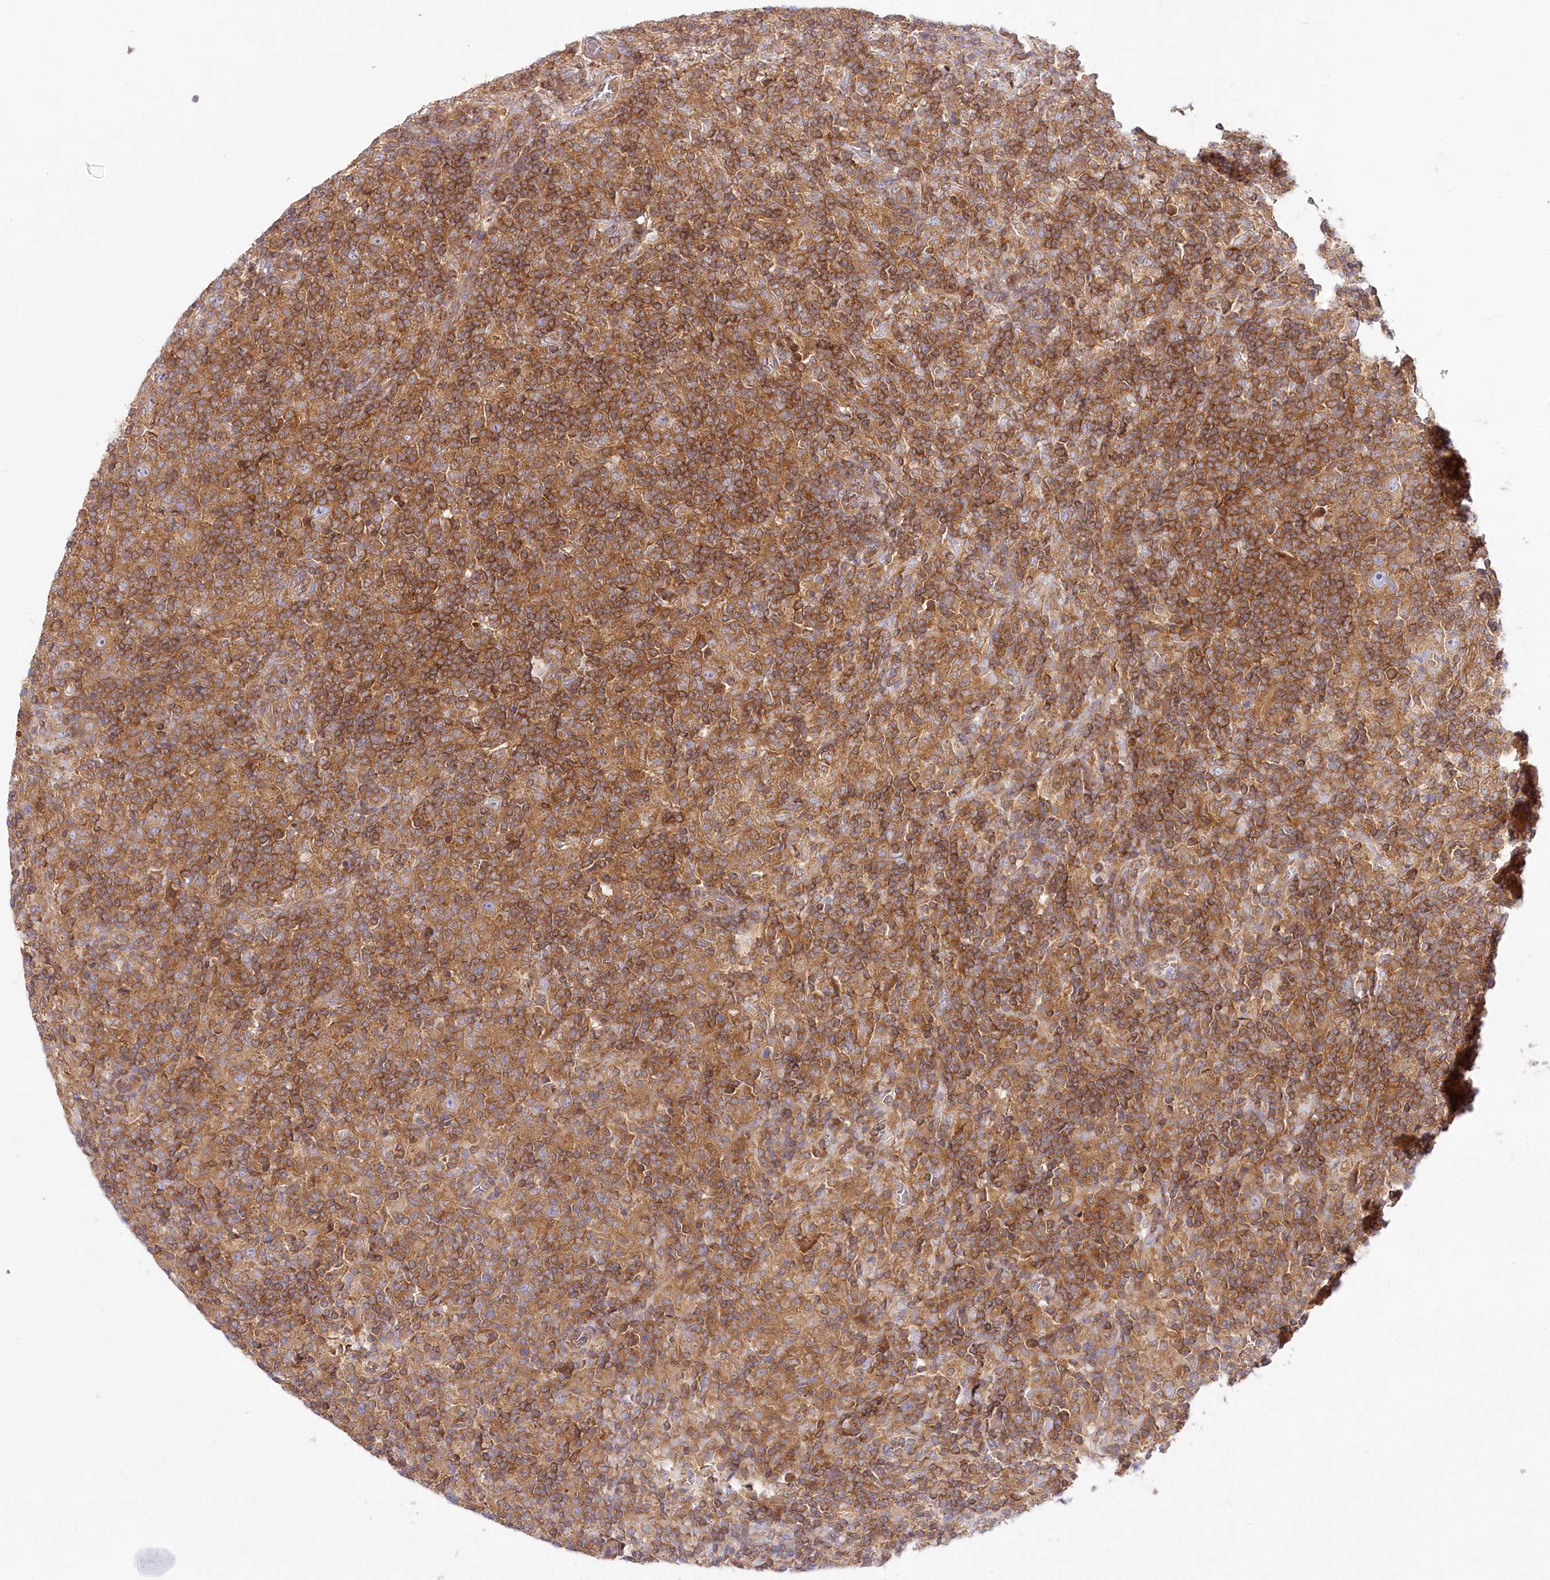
{"staining": {"intensity": "weak", "quantity": ">75%", "location": "cytoplasmic/membranous"}, "tissue": "lymphoma", "cell_type": "Tumor cells", "image_type": "cancer", "snomed": [{"axis": "morphology", "description": "Hodgkin's disease, NOS"}, {"axis": "topography", "description": "Lymph node"}], "caption": "A brown stain highlights weak cytoplasmic/membranous expression of a protein in lymphoma tumor cells. The staining was performed using DAB (3,3'-diaminobenzidine), with brown indicating positive protein expression. Nuclei are stained blue with hematoxylin.", "gene": "ABRAXAS2", "patient": {"sex": "male", "age": 70}}